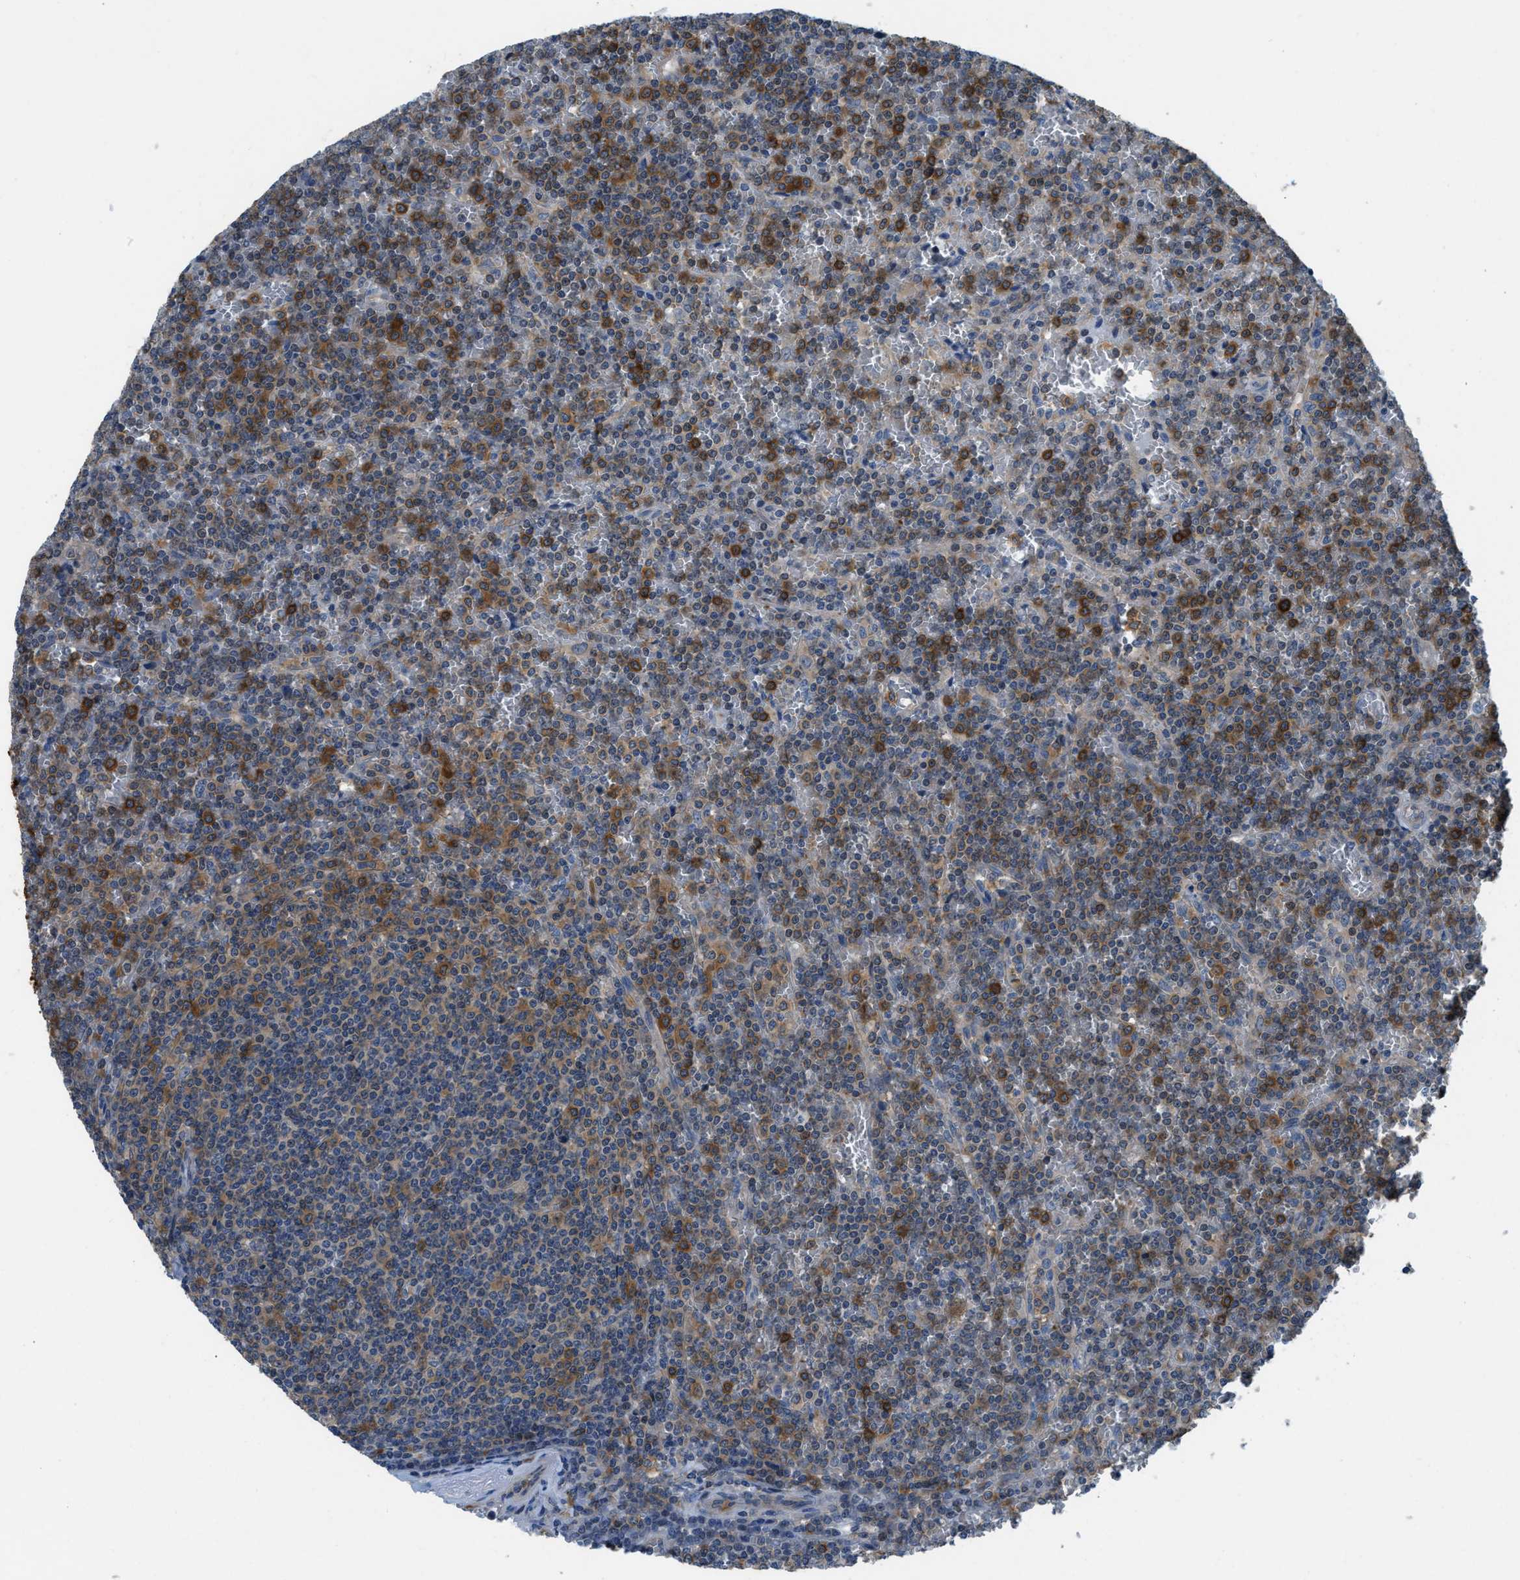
{"staining": {"intensity": "strong", "quantity": "<25%", "location": "cytoplasmic/membranous"}, "tissue": "lymphoma", "cell_type": "Tumor cells", "image_type": "cancer", "snomed": [{"axis": "morphology", "description": "Malignant lymphoma, non-Hodgkin's type, Low grade"}, {"axis": "topography", "description": "Spleen"}], "caption": "Brown immunohistochemical staining in human lymphoma reveals strong cytoplasmic/membranous staining in about <25% of tumor cells.", "gene": "PFKP", "patient": {"sex": "female", "age": 19}}